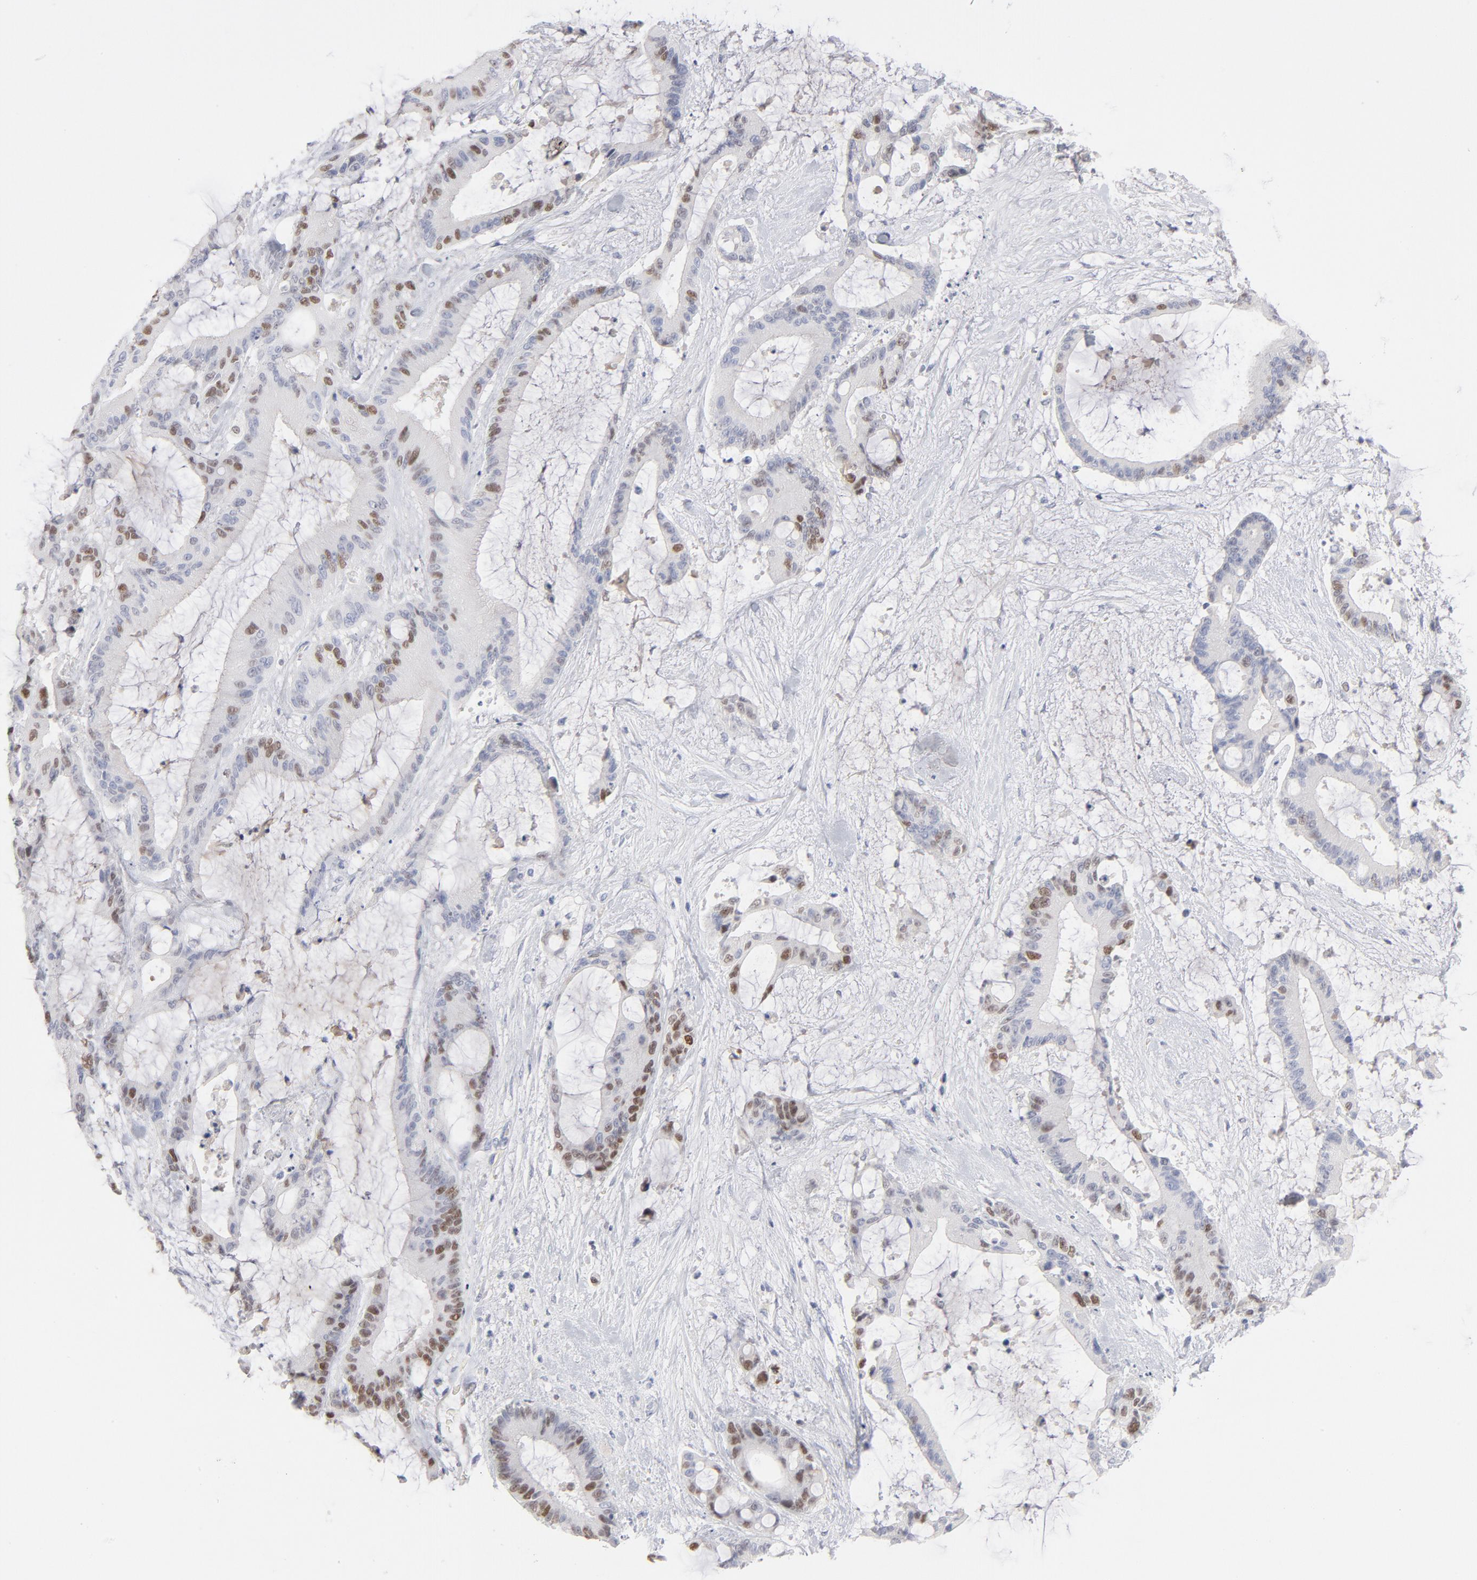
{"staining": {"intensity": "strong", "quantity": "<25%", "location": "nuclear"}, "tissue": "liver cancer", "cell_type": "Tumor cells", "image_type": "cancer", "snomed": [{"axis": "morphology", "description": "Cholangiocarcinoma"}, {"axis": "topography", "description": "Liver"}], "caption": "Protein expression analysis of liver cancer (cholangiocarcinoma) shows strong nuclear expression in approximately <25% of tumor cells. Nuclei are stained in blue.", "gene": "MCM7", "patient": {"sex": "female", "age": 73}}